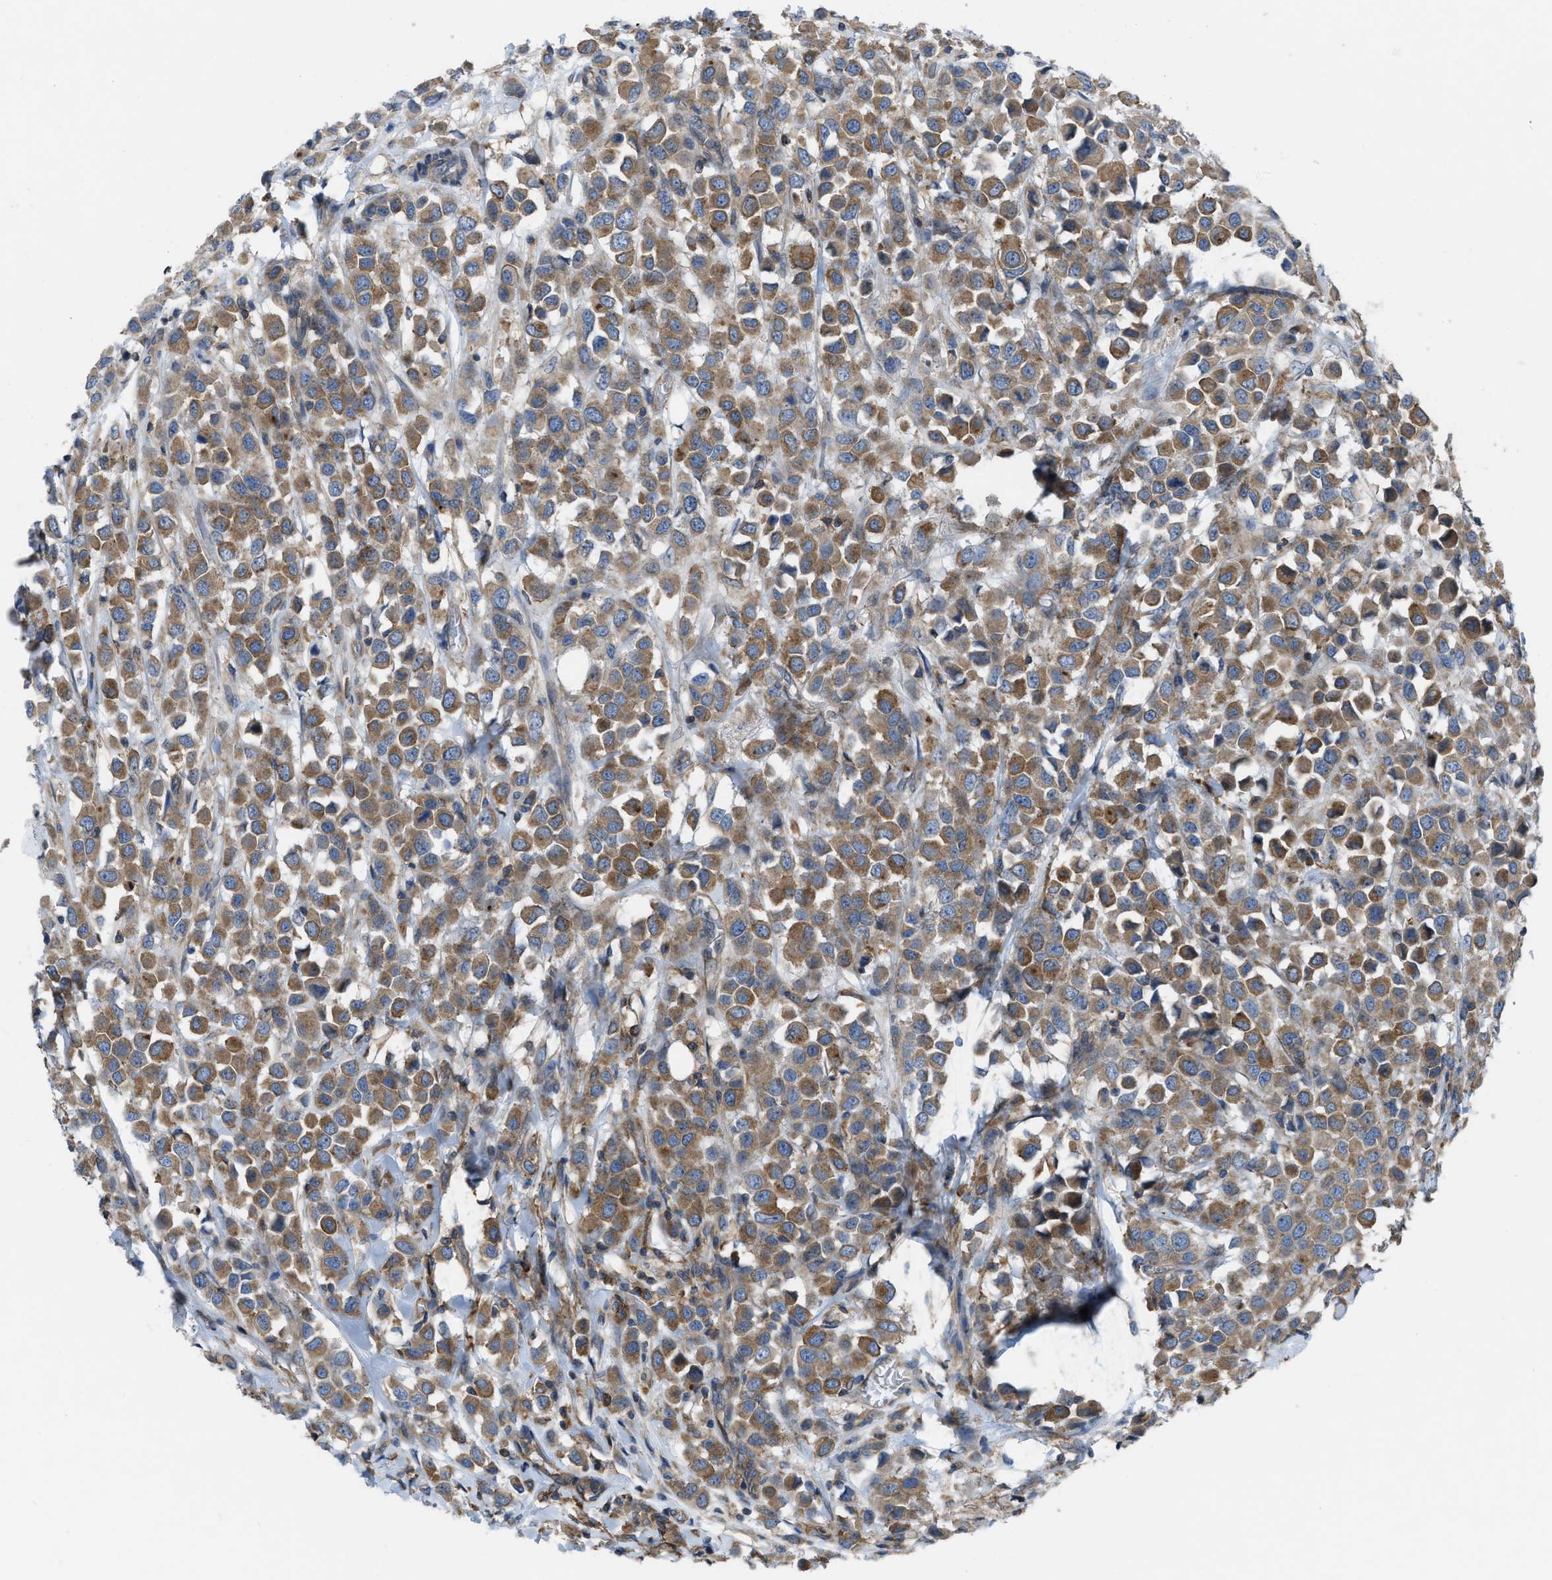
{"staining": {"intensity": "moderate", "quantity": ">75%", "location": "cytoplasmic/membranous"}, "tissue": "breast cancer", "cell_type": "Tumor cells", "image_type": "cancer", "snomed": [{"axis": "morphology", "description": "Duct carcinoma"}, {"axis": "topography", "description": "Breast"}], "caption": "Tumor cells display medium levels of moderate cytoplasmic/membranous expression in about >75% of cells in human breast cancer (infiltrating ductal carcinoma). The staining is performed using DAB brown chromogen to label protein expression. The nuclei are counter-stained blue using hematoxylin.", "gene": "MYO18A", "patient": {"sex": "female", "age": 61}}